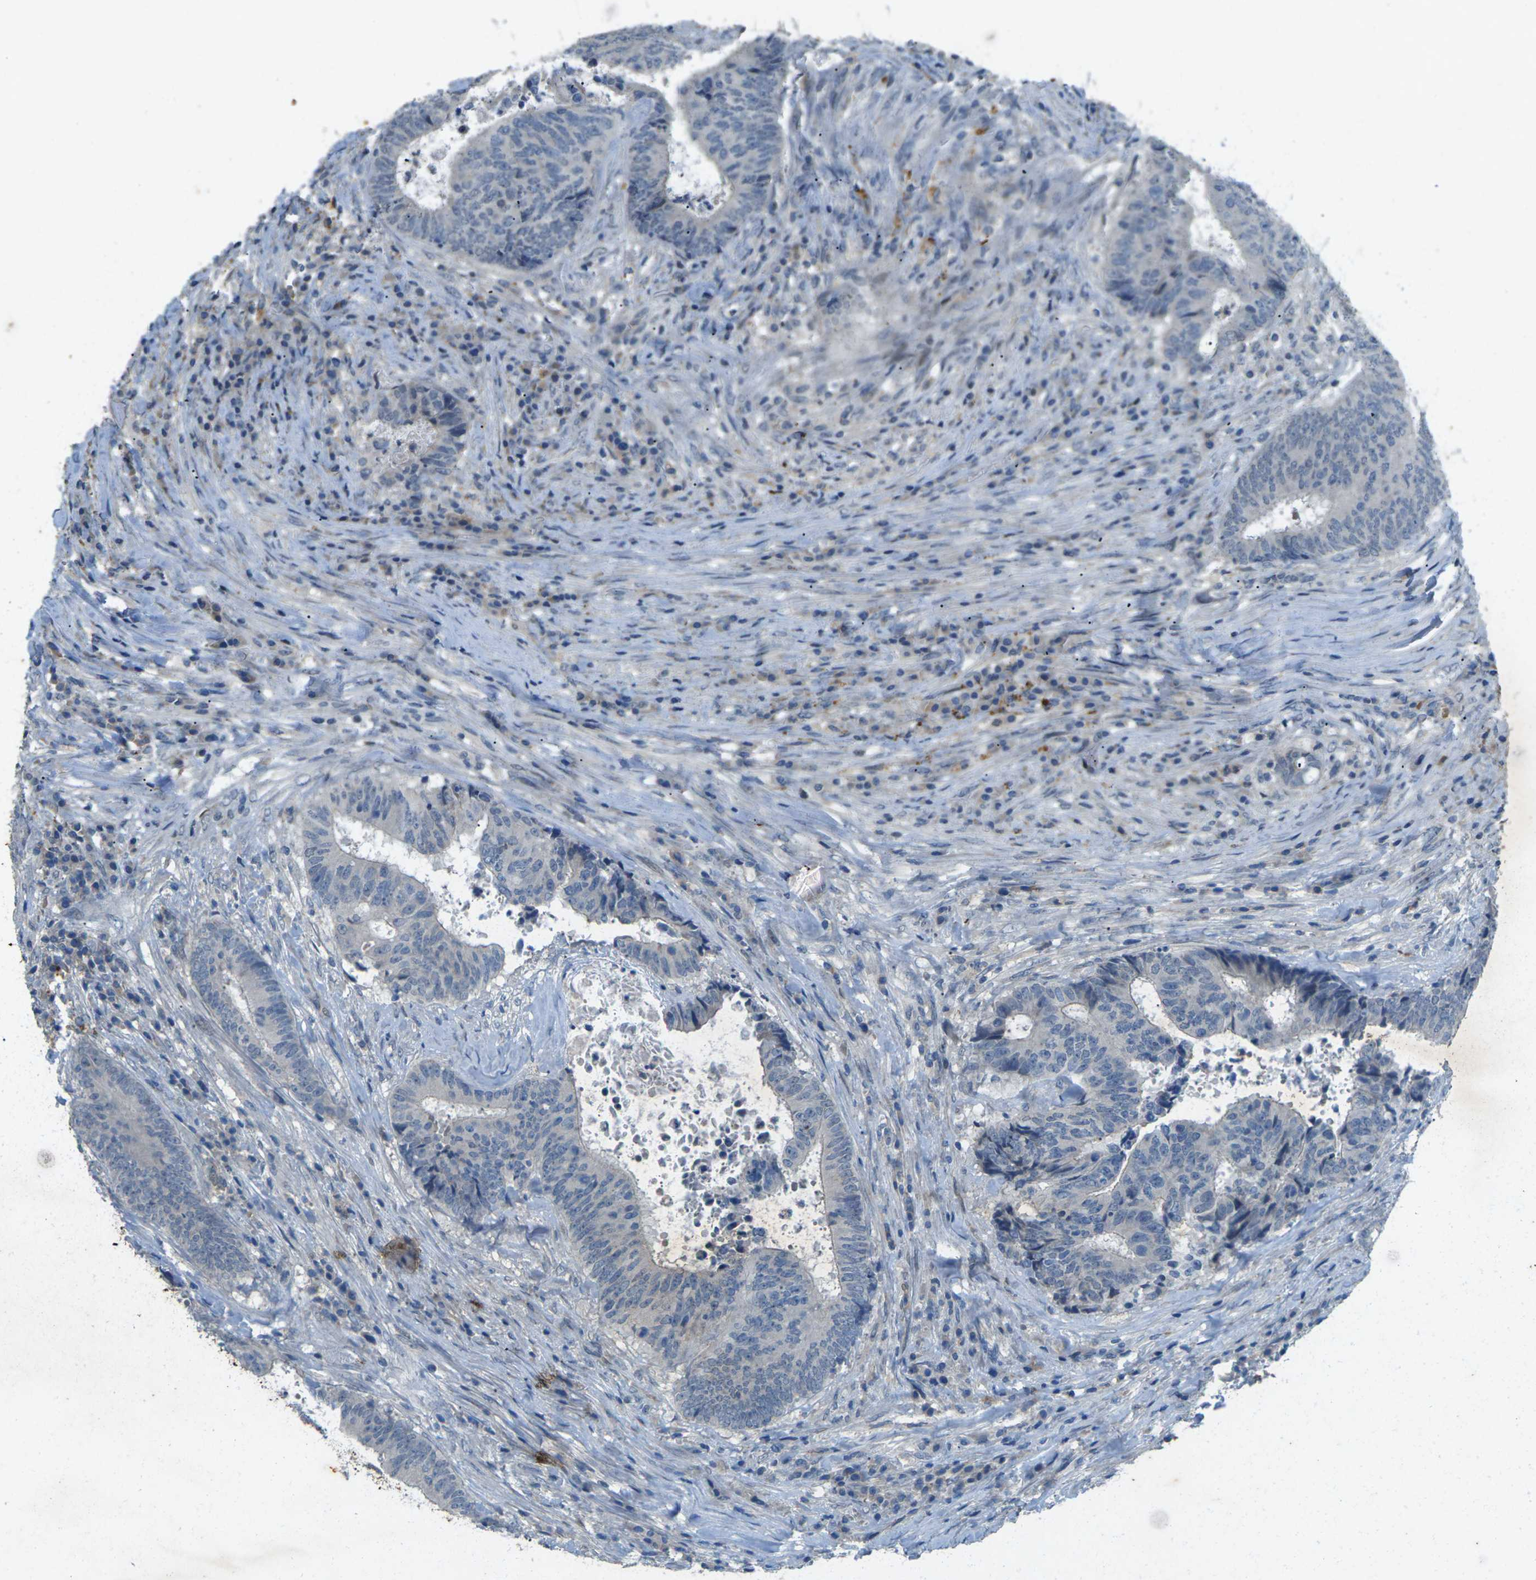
{"staining": {"intensity": "negative", "quantity": "none", "location": "none"}, "tissue": "colorectal cancer", "cell_type": "Tumor cells", "image_type": "cancer", "snomed": [{"axis": "morphology", "description": "Adenocarcinoma, NOS"}, {"axis": "topography", "description": "Rectum"}], "caption": "Immunohistochemistry (IHC) of human colorectal cancer displays no expression in tumor cells. Brightfield microscopy of immunohistochemistry stained with DAB (brown) and hematoxylin (blue), captured at high magnification.", "gene": "SIGLEC14", "patient": {"sex": "male", "age": 72}}